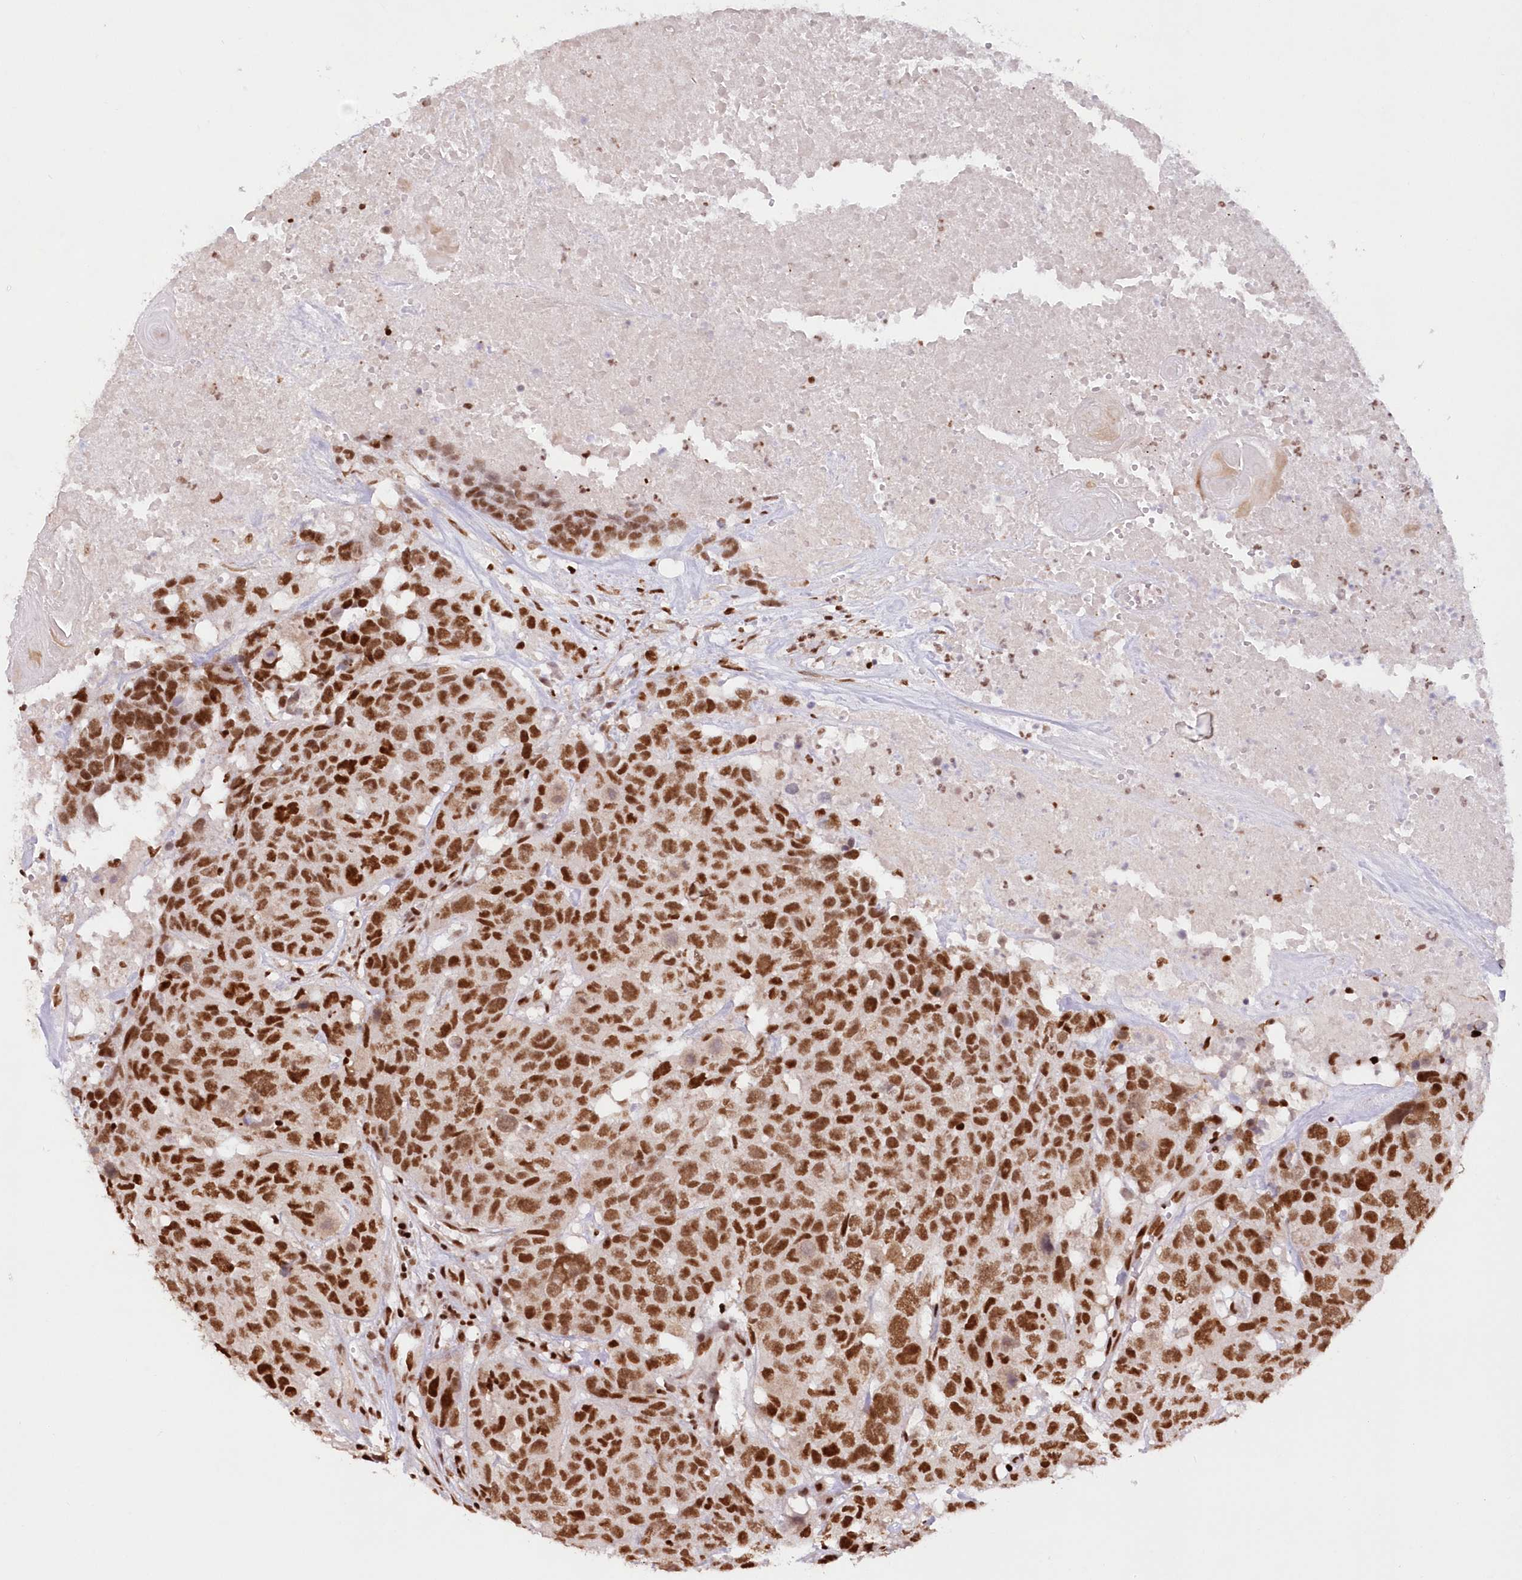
{"staining": {"intensity": "strong", "quantity": ">75%", "location": "nuclear"}, "tissue": "head and neck cancer", "cell_type": "Tumor cells", "image_type": "cancer", "snomed": [{"axis": "morphology", "description": "Squamous cell carcinoma, NOS"}, {"axis": "topography", "description": "Head-Neck"}], "caption": "This histopathology image reveals immunohistochemistry (IHC) staining of human squamous cell carcinoma (head and neck), with high strong nuclear expression in about >75% of tumor cells.", "gene": "POLR2B", "patient": {"sex": "male", "age": 66}}